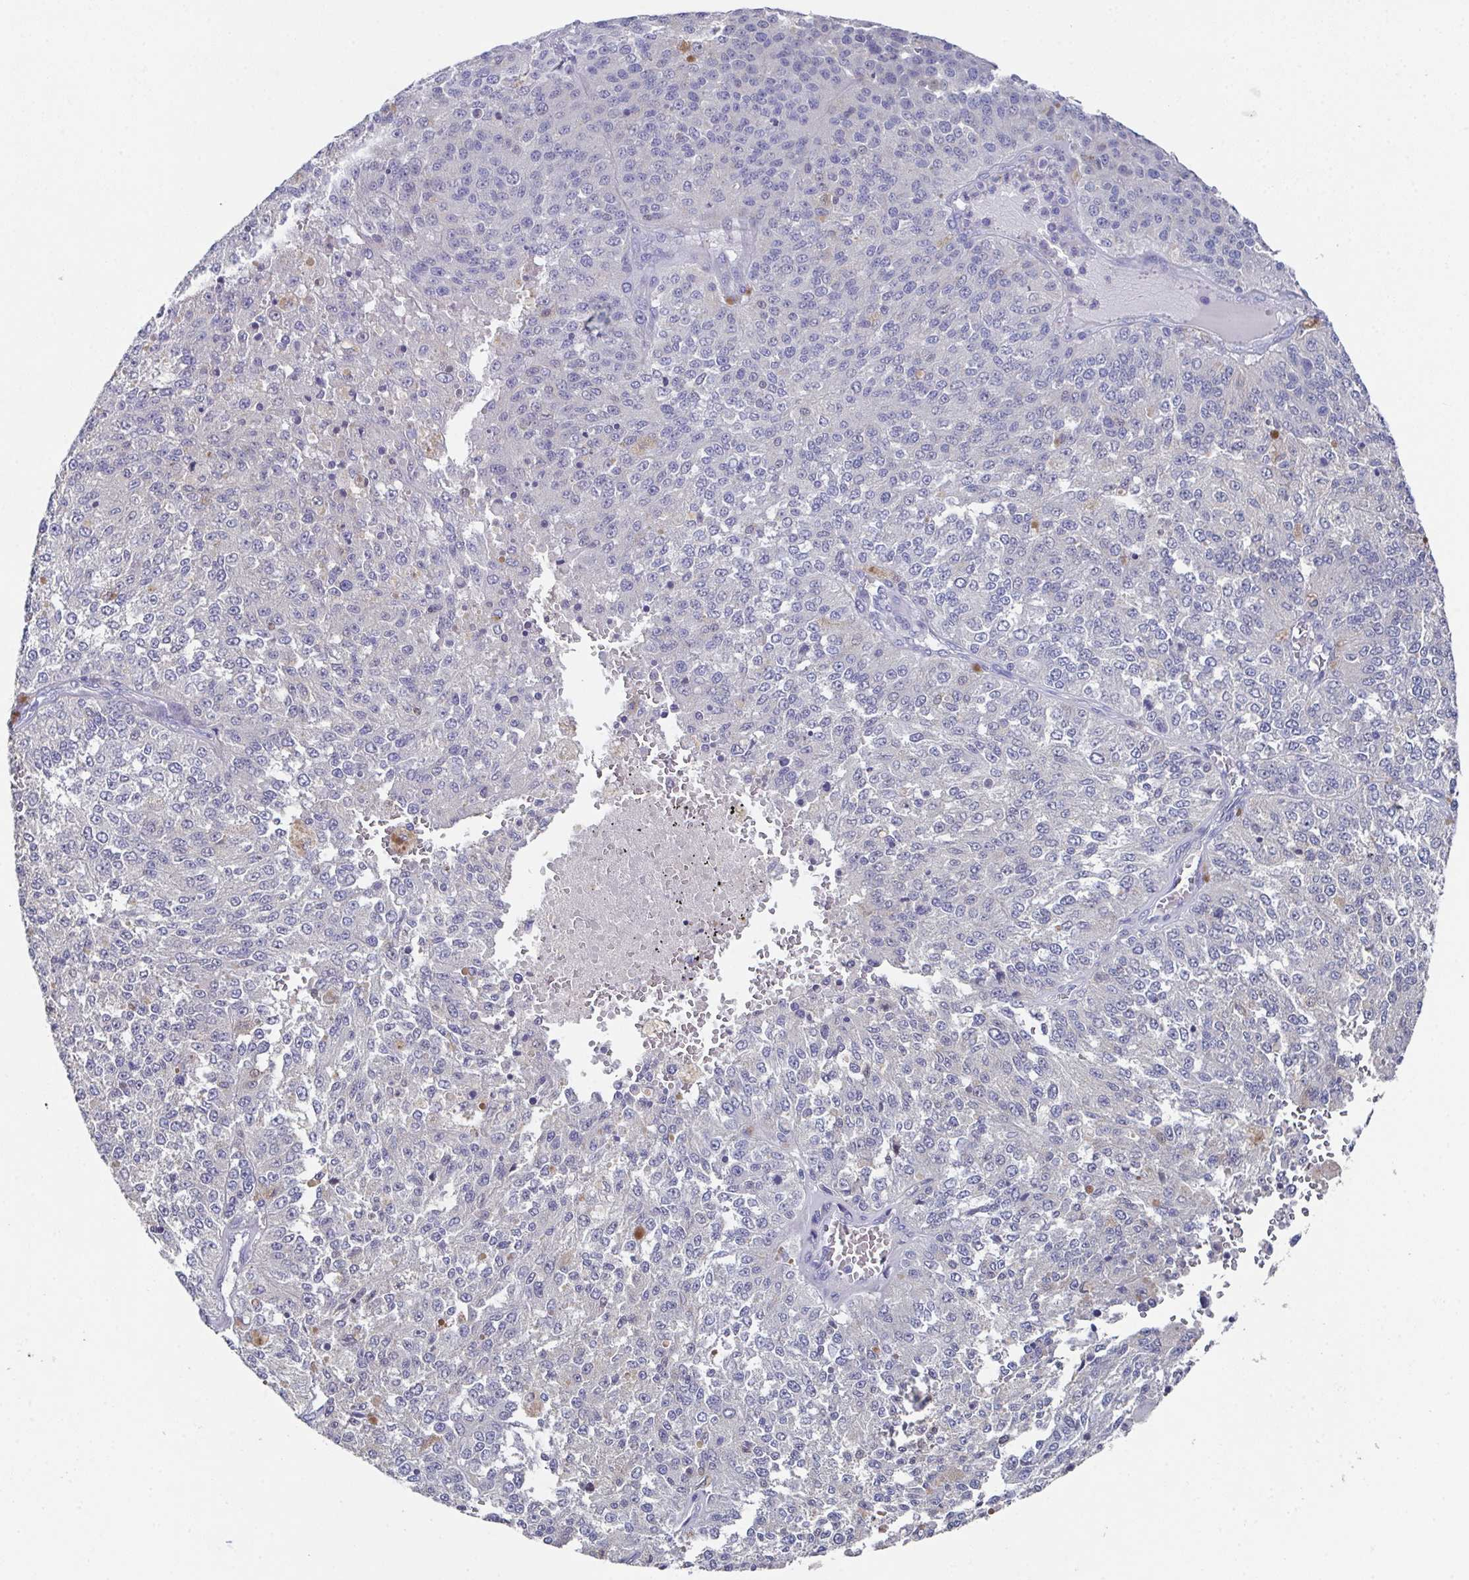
{"staining": {"intensity": "negative", "quantity": "none", "location": "none"}, "tissue": "melanoma", "cell_type": "Tumor cells", "image_type": "cancer", "snomed": [{"axis": "morphology", "description": "Malignant melanoma, Metastatic site"}, {"axis": "topography", "description": "Lymph node"}], "caption": "Immunohistochemical staining of human malignant melanoma (metastatic site) reveals no significant expression in tumor cells.", "gene": "SSC4D", "patient": {"sex": "female", "age": 64}}